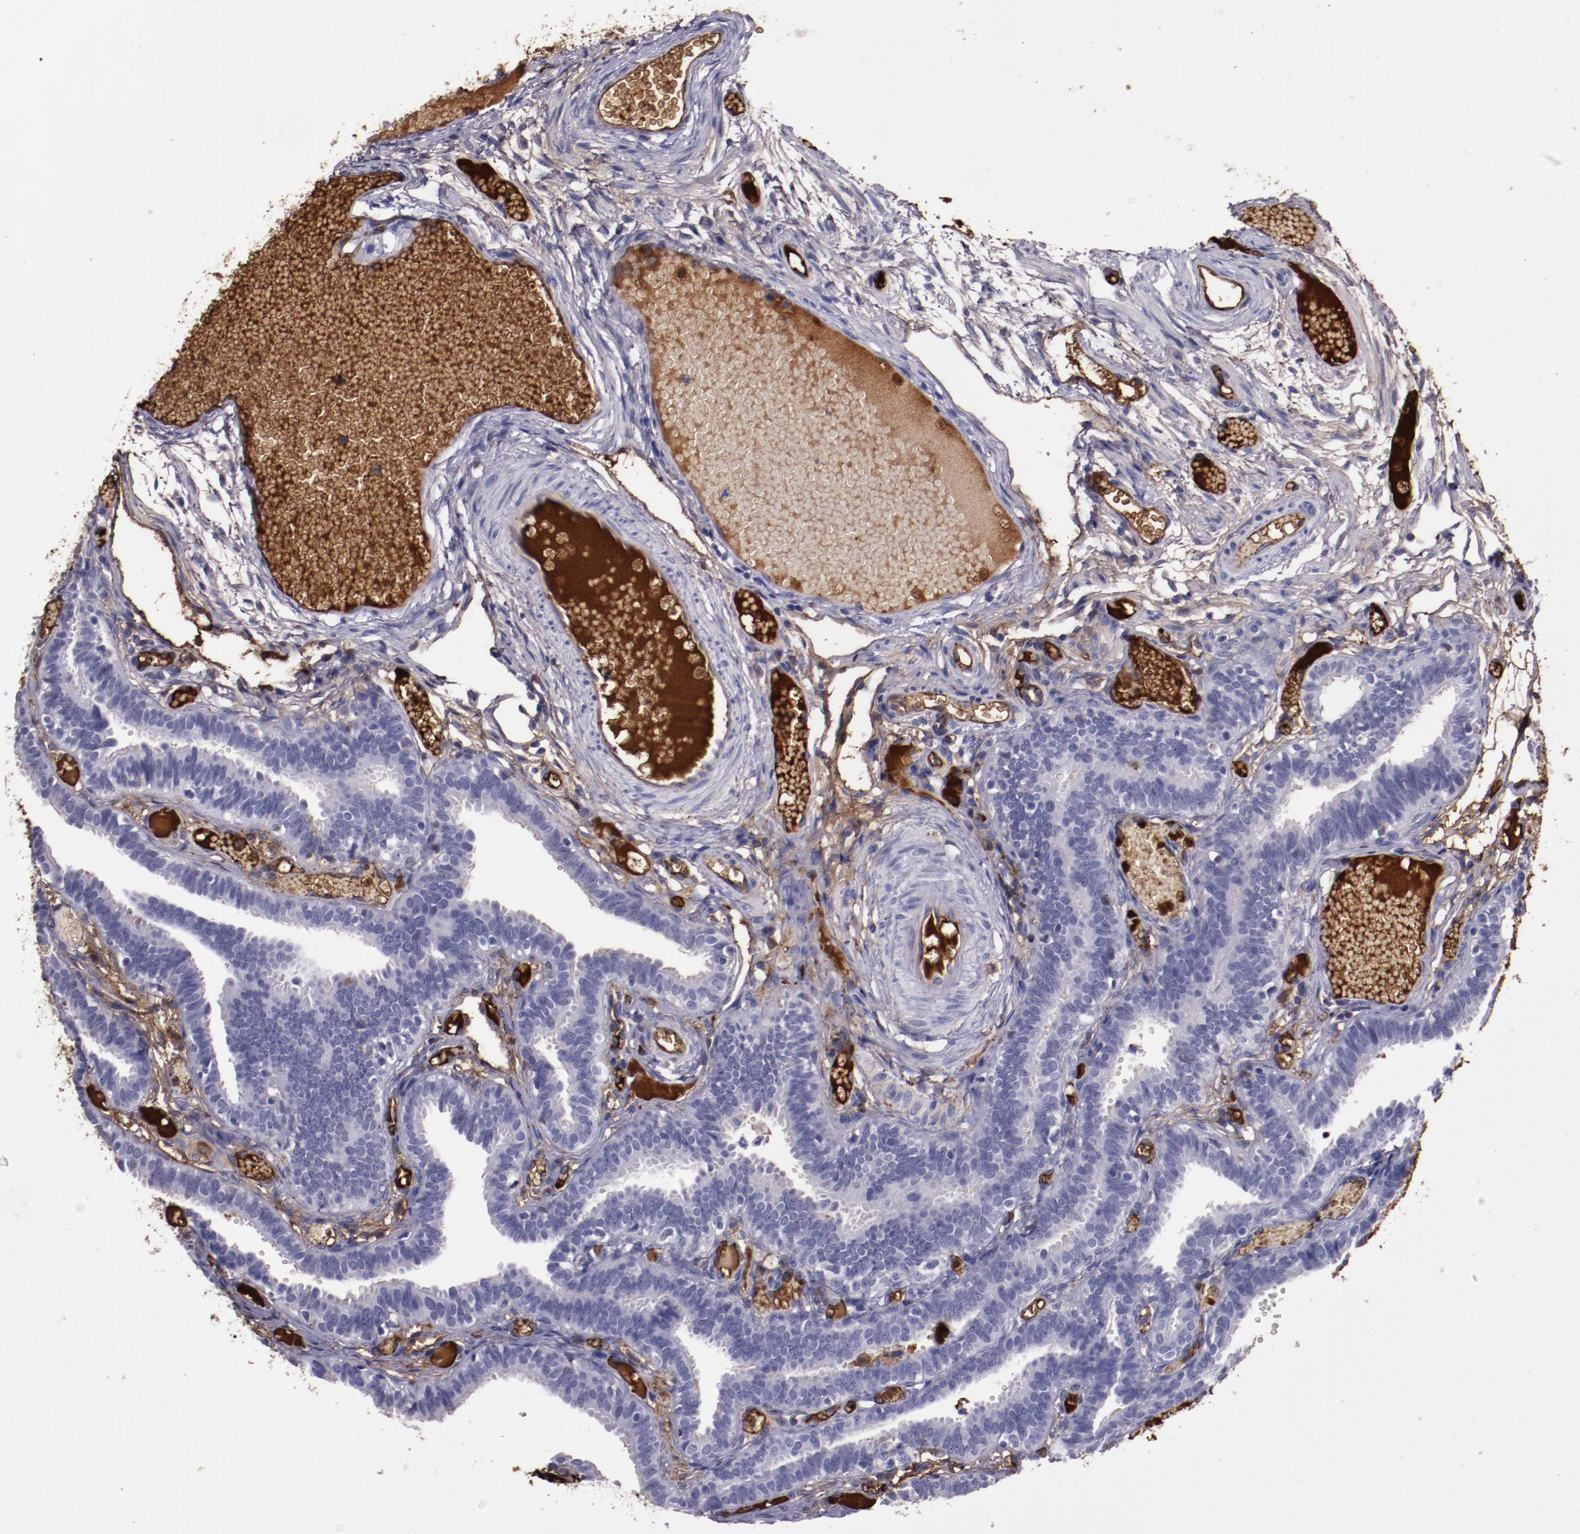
{"staining": {"intensity": "negative", "quantity": "none", "location": "none"}, "tissue": "fallopian tube", "cell_type": "Glandular cells", "image_type": "normal", "snomed": [{"axis": "morphology", "description": "Normal tissue, NOS"}, {"axis": "topography", "description": "Fallopian tube"}], "caption": "The histopathology image displays no staining of glandular cells in normal fallopian tube. (DAB IHC visualized using brightfield microscopy, high magnification).", "gene": "A2M", "patient": {"sex": "female", "age": 29}}